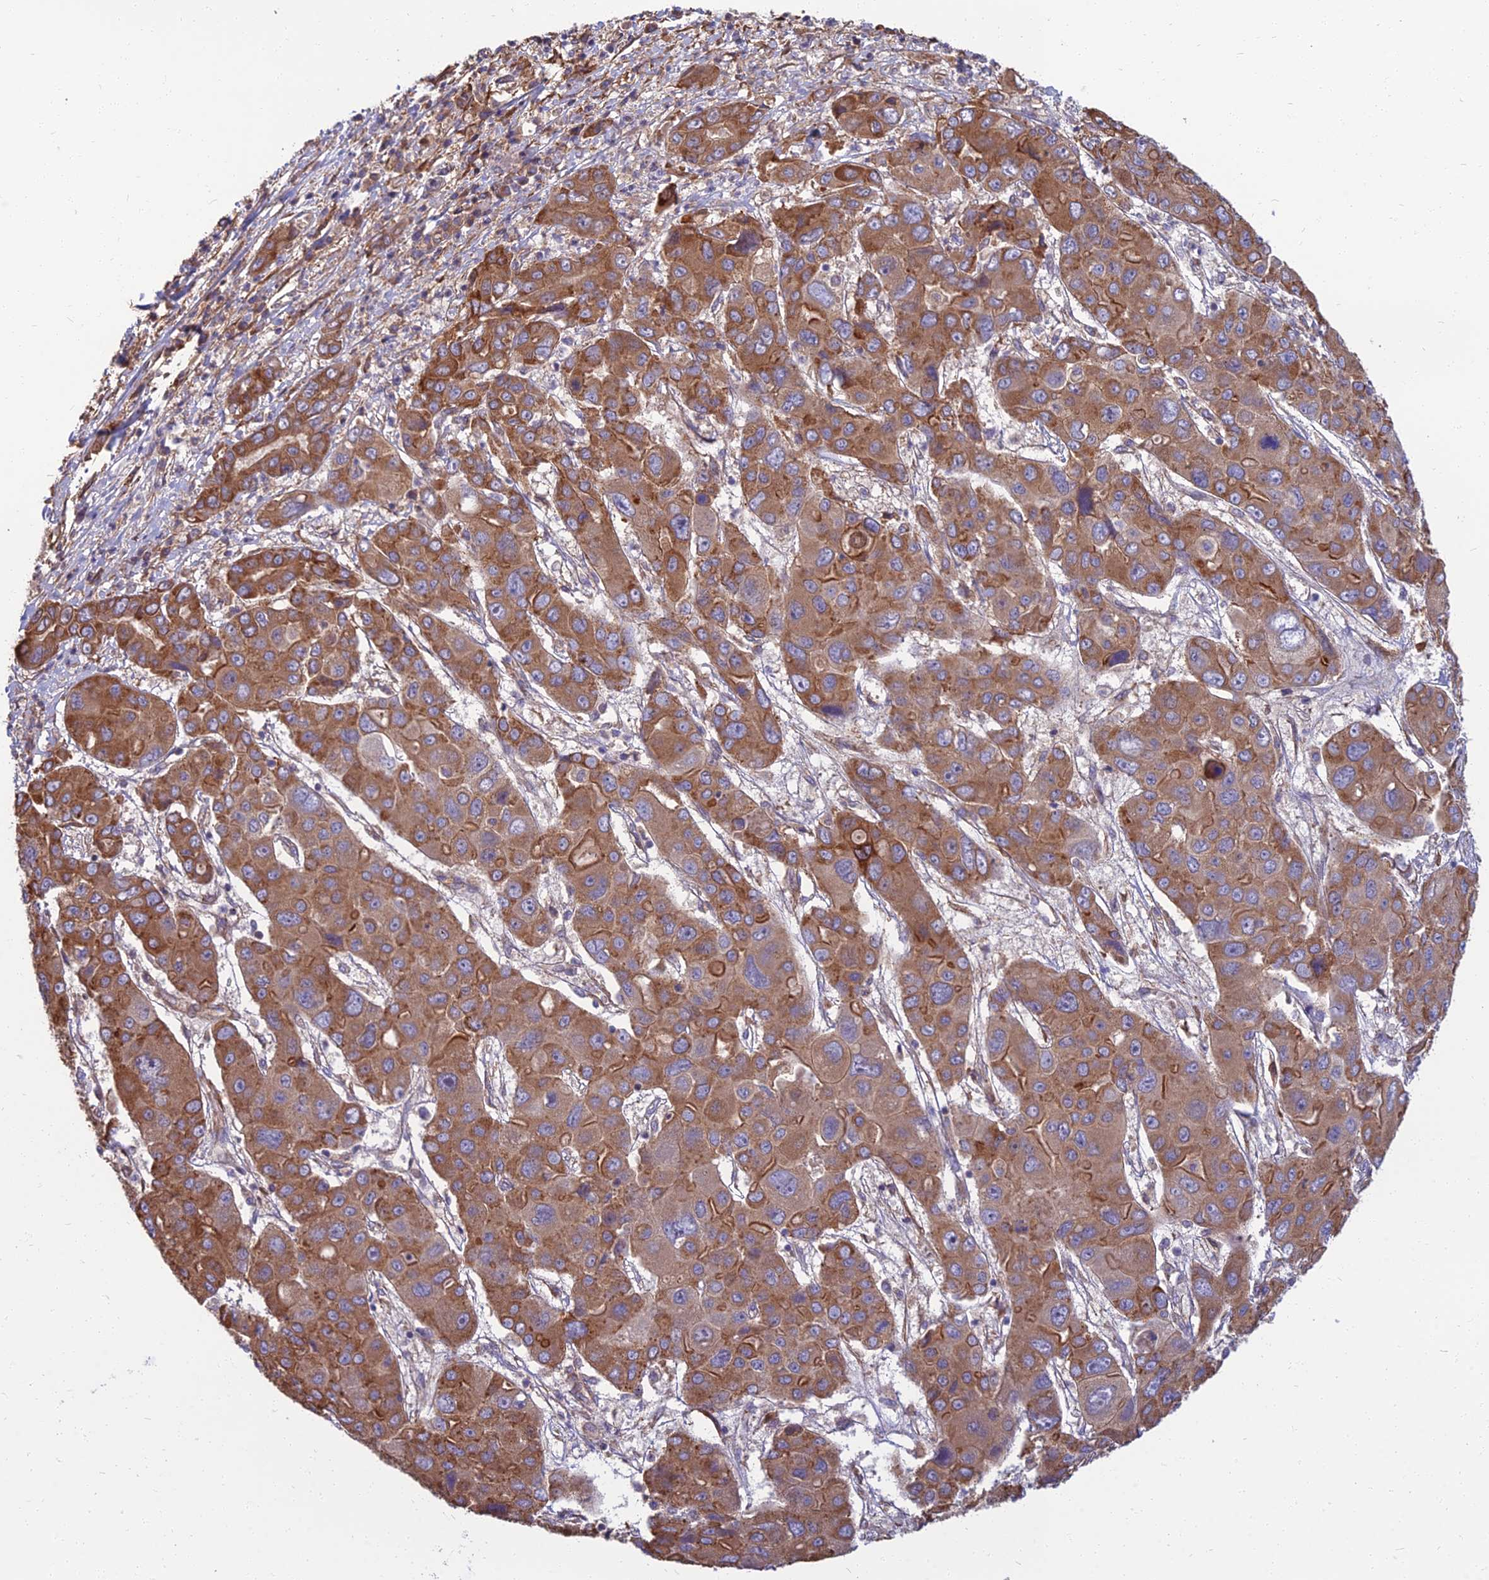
{"staining": {"intensity": "moderate", "quantity": ">75%", "location": "cytoplasmic/membranous"}, "tissue": "liver cancer", "cell_type": "Tumor cells", "image_type": "cancer", "snomed": [{"axis": "morphology", "description": "Cholangiocarcinoma"}, {"axis": "topography", "description": "Liver"}], "caption": "Human liver cancer stained for a protein (brown) reveals moderate cytoplasmic/membranous positive staining in about >75% of tumor cells.", "gene": "WDR24", "patient": {"sex": "male", "age": 67}}